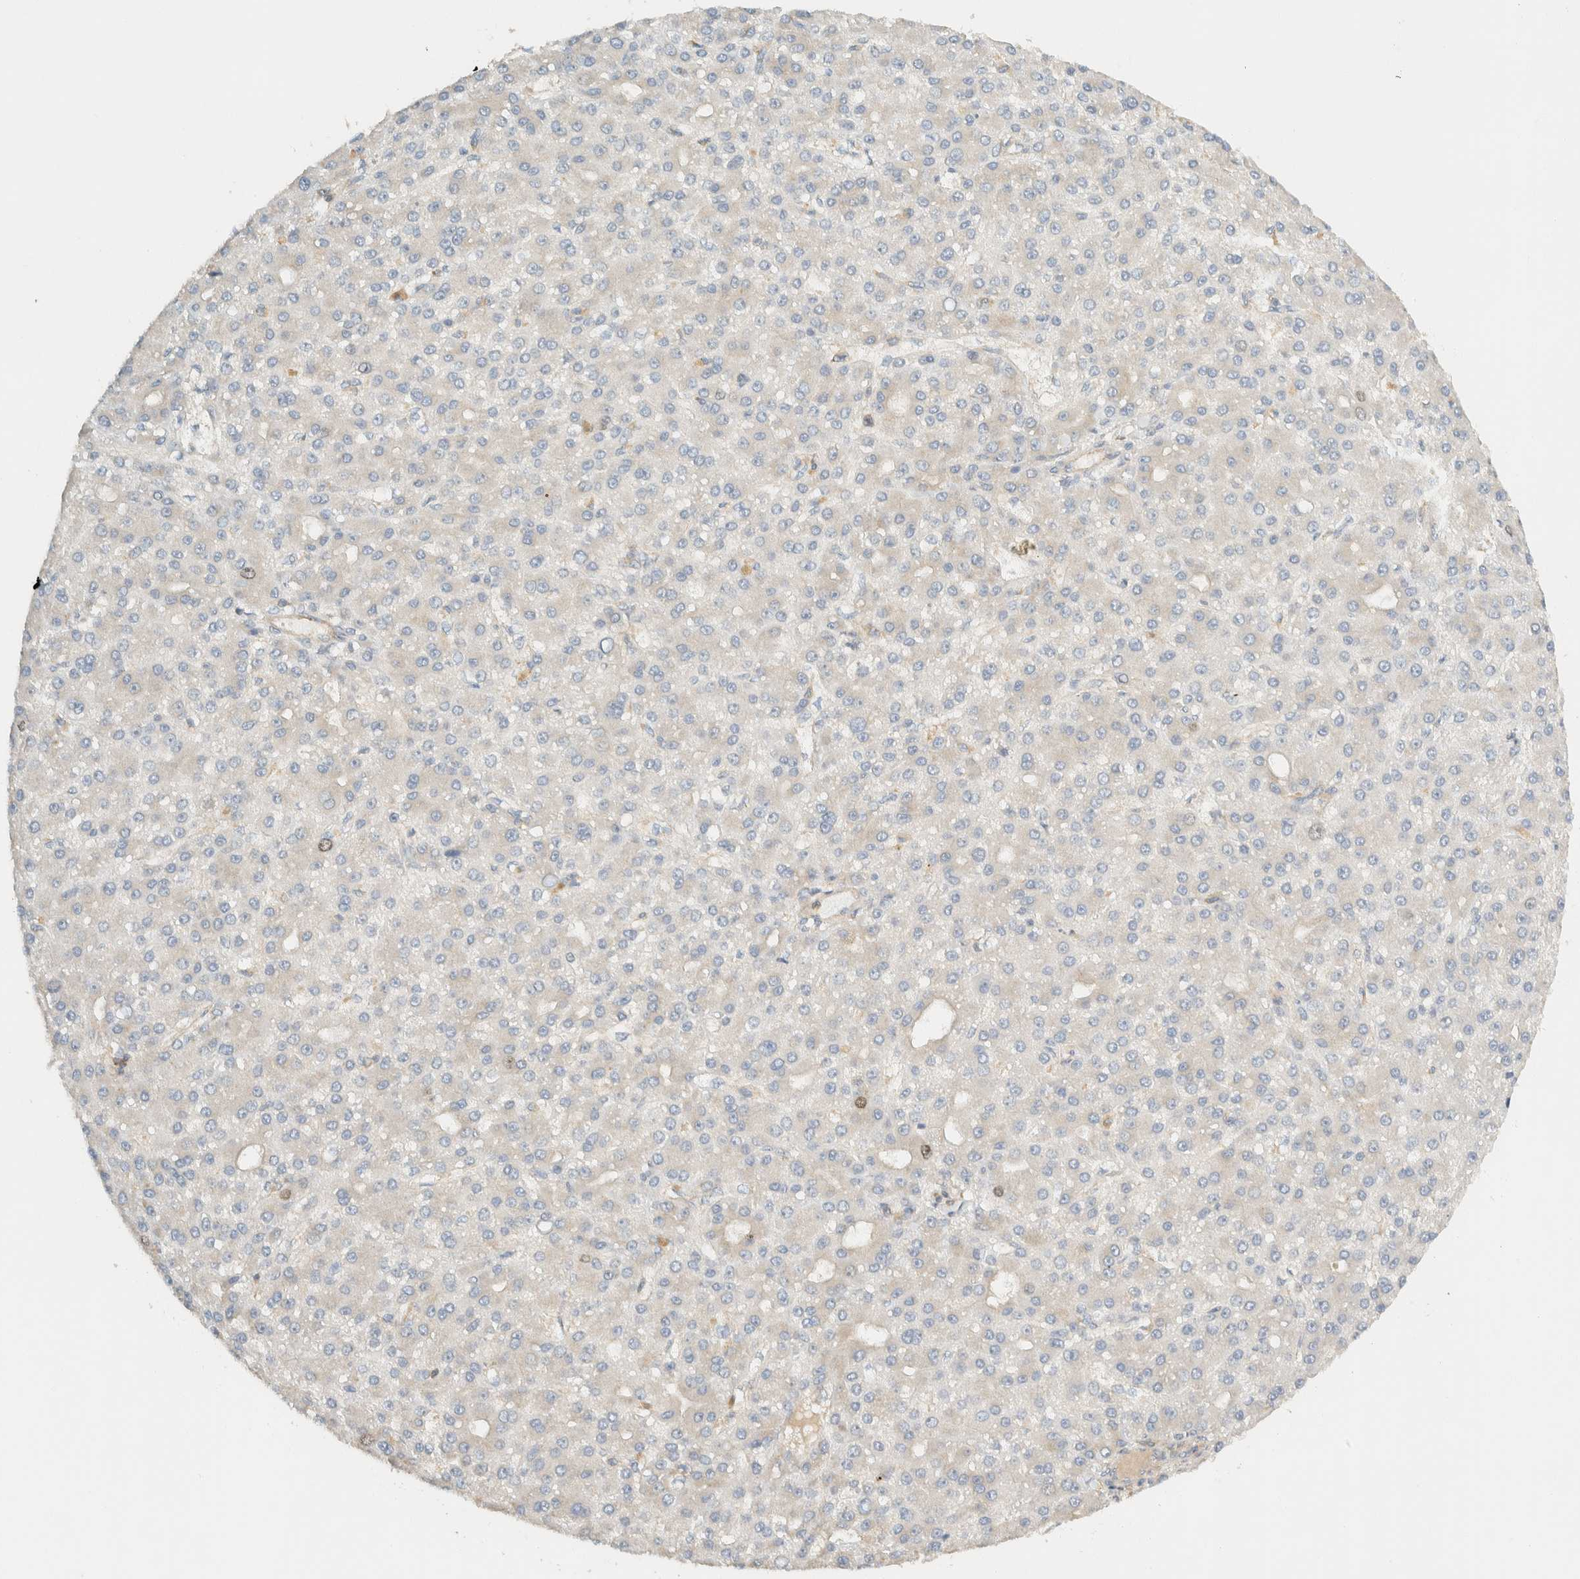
{"staining": {"intensity": "negative", "quantity": "none", "location": "none"}, "tissue": "liver cancer", "cell_type": "Tumor cells", "image_type": "cancer", "snomed": [{"axis": "morphology", "description": "Carcinoma, Hepatocellular, NOS"}, {"axis": "topography", "description": "Liver"}], "caption": "Human hepatocellular carcinoma (liver) stained for a protein using immunohistochemistry (IHC) shows no staining in tumor cells.", "gene": "ARFGEF1", "patient": {"sex": "male", "age": 67}}